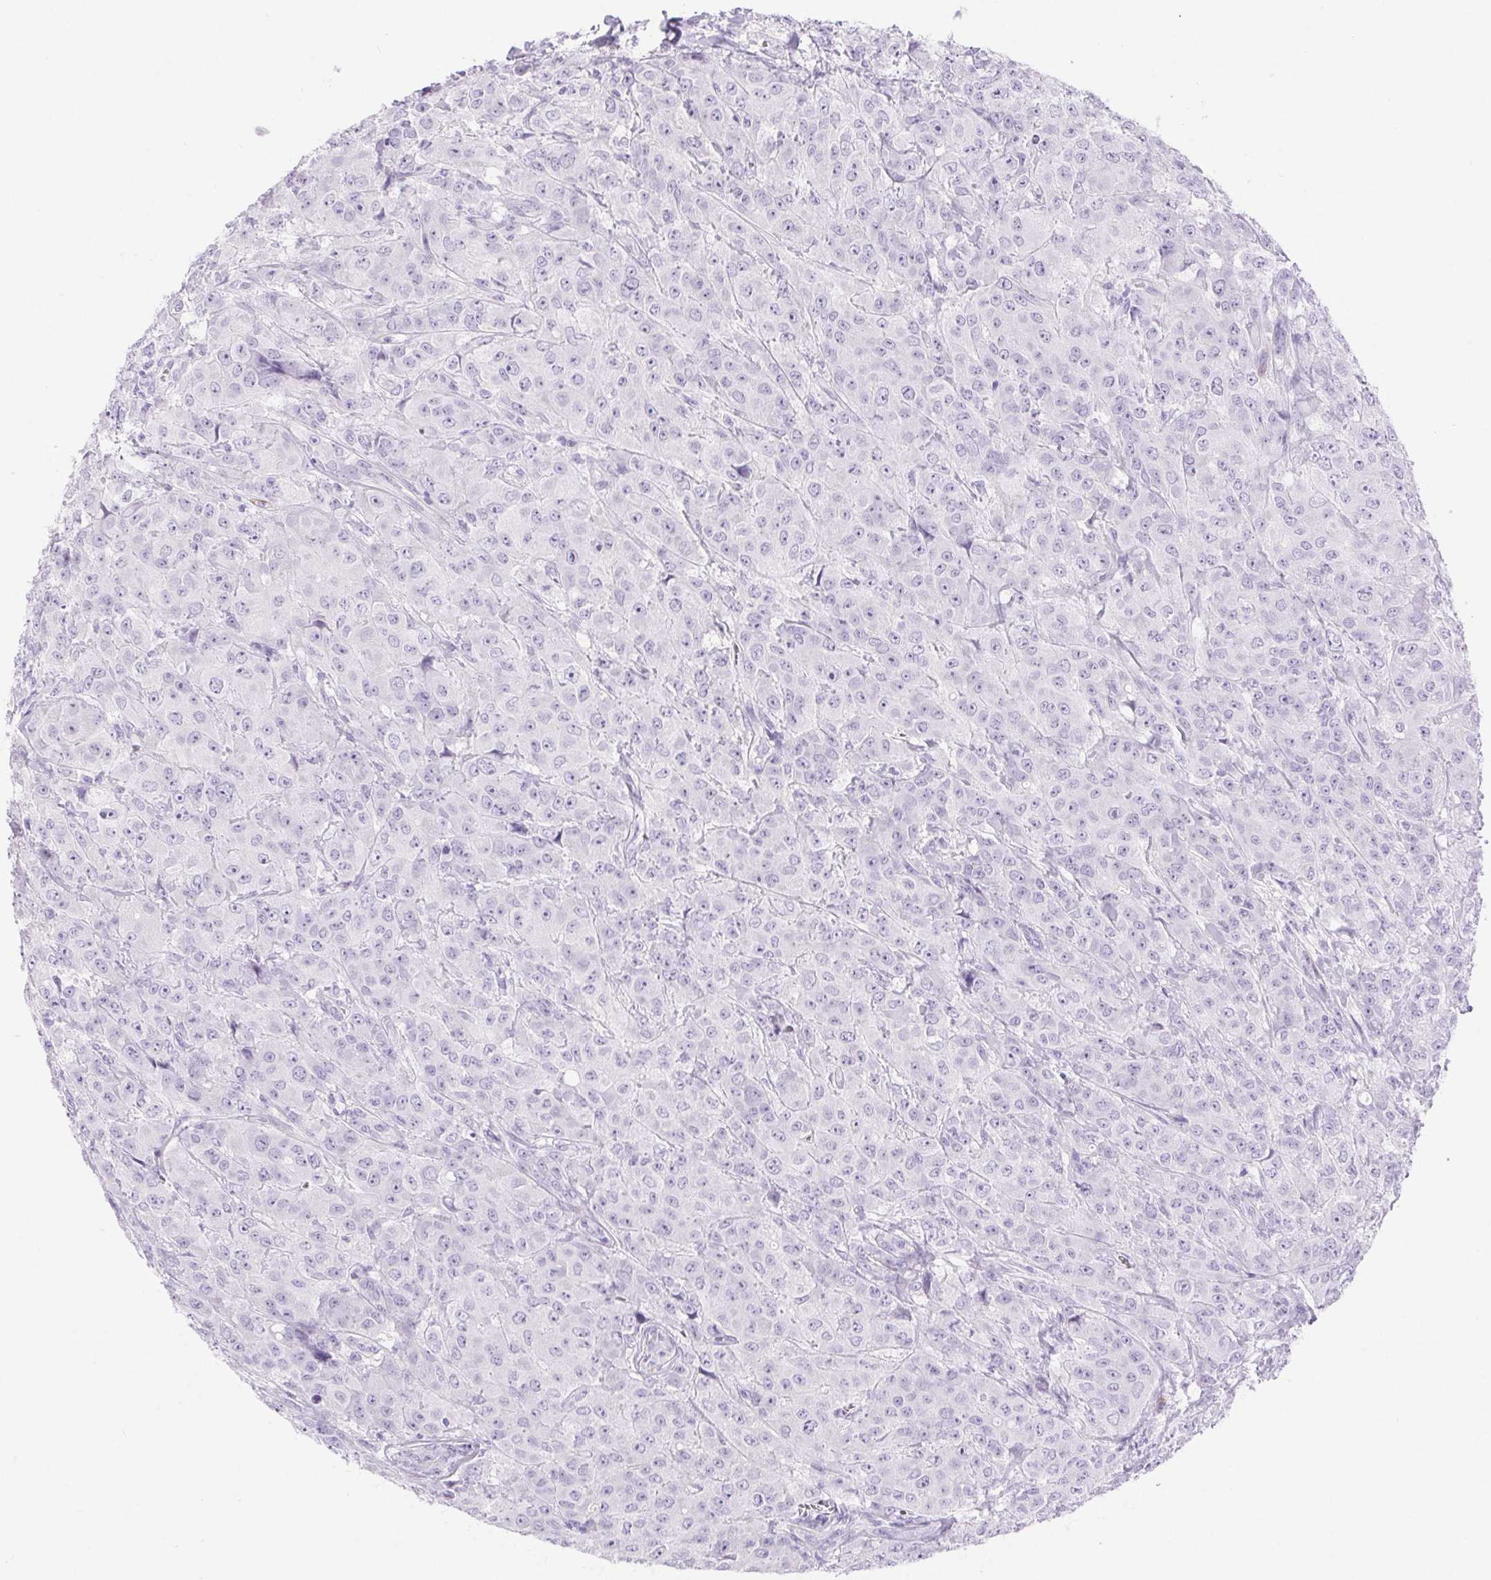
{"staining": {"intensity": "negative", "quantity": "none", "location": "none"}, "tissue": "breast cancer", "cell_type": "Tumor cells", "image_type": "cancer", "snomed": [{"axis": "morphology", "description": "Normal tissue, NOS"}, {"axis": "morphology", "description": "Duct carcinoma"}, {"axis": "topography", "description": "Breast"}], "caption": "Image shows no significant protein expression in tumor cells of breast cancer (intraductal carcinoma). The staining was performed using DAB to visualize the protein expression in brown, while the nuclei were stained in blue with hematoxylin (Magnification: 20x).", "gene": "ERP27", "patient": {"sex": "female", "age": 43}}